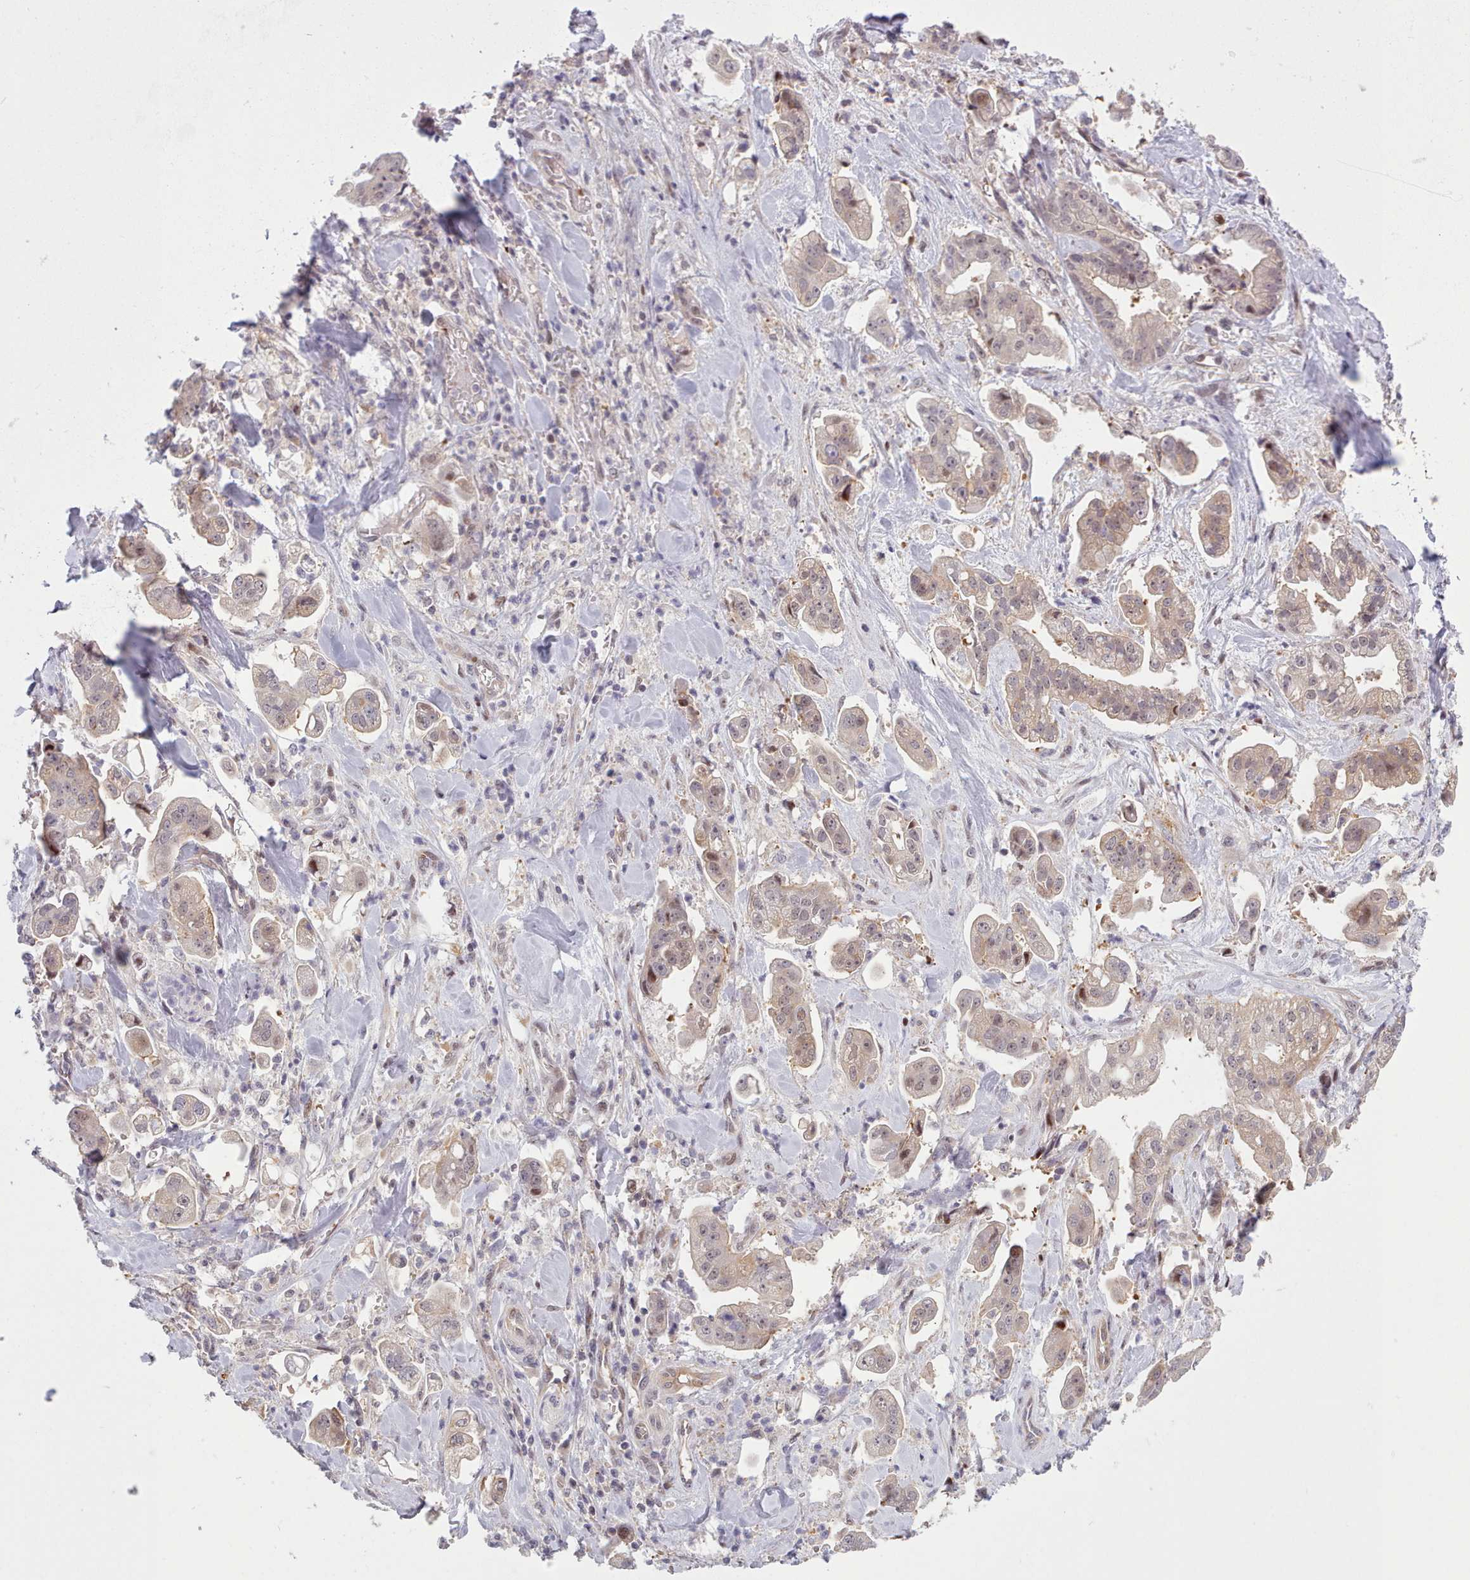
{"staining": {"intensity": "weak", "quantity": "25%-75%", "location": "cytoplasmic/membranous,nuclear"}, "tissue": "stomach cancer", "cell_type": "Tumor cells", "image_type": "cancer", "snomed": [{"axis": "morphology", "description": "Adenocarcinoma, NOS"}, {"axis": "topography", "description": "Stomach"}], "caption": "Protein expression analysis of human stomach cancer reveals weak cytoplasmic/membranous and nuclear expression in about 25%-75% of tumor cells. (Stains: DAB (3,3'-diaminobenzidine) in brown, nuclei in blue, Microscopy: brightfield microscopy at high magnification).", "gene": "KBTBD7", "patient": {"sex": "male", "age": 62}}